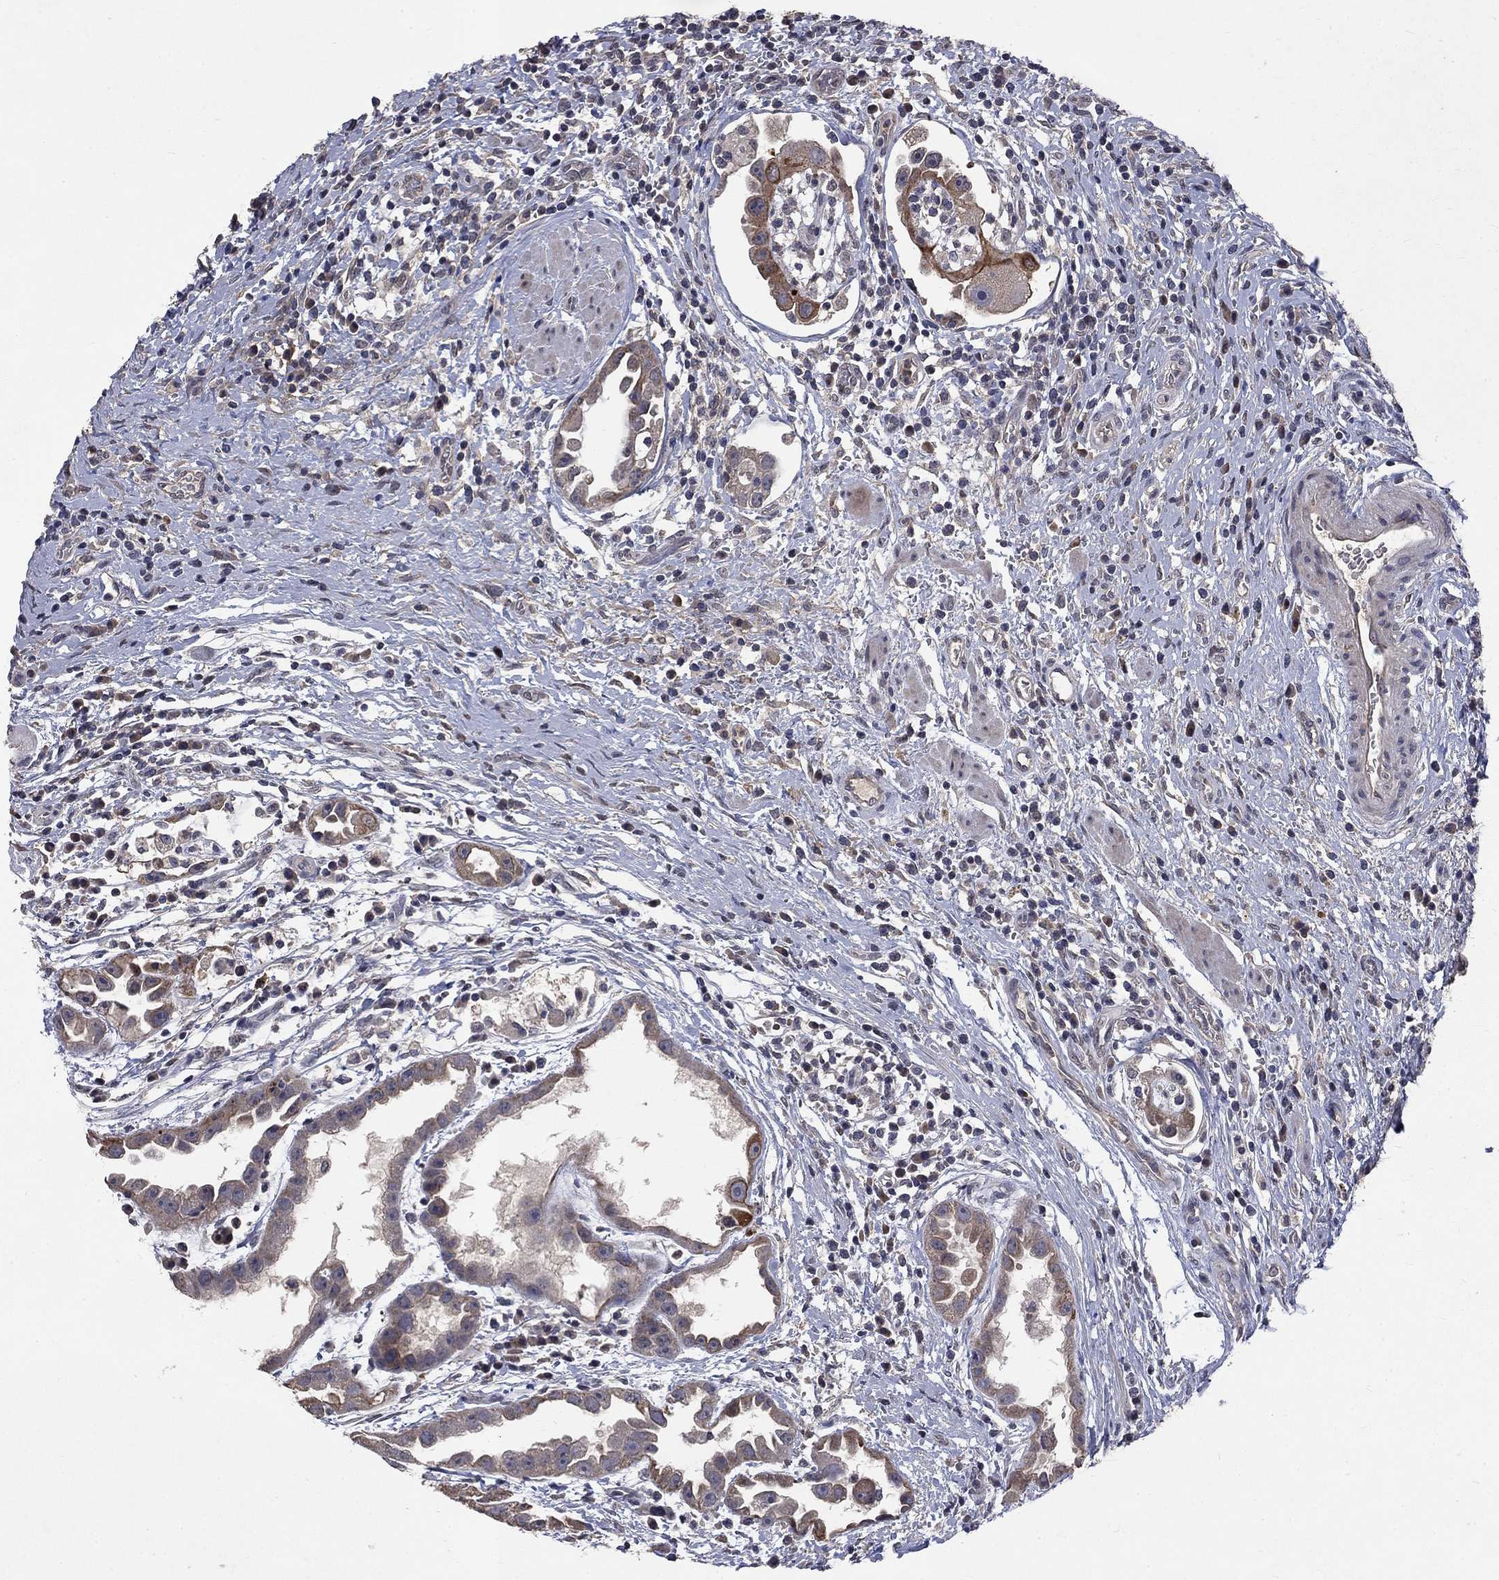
{"staining": {"intensity": "moderate", "quantity": "<25%", "location": "cytoplasmic/membranous"}, "tissue": "urothelial cancer", "cell_type": "Tumor cells", "image_type": "cancer", "snomed": [{"axis": "morphology", "description": "Urothelial carcinoma, High grade"}, {"axis": "topography", "description": "Urinary bladder"}], "caption": "DAB (3,3'-diaminobenzidine) immunohistochemical staining of human urothelial cancer exhibits moderate cytoplasmic/membranous protein expression in about <25% of tumor cells.", "gene": "CHST5", "patient": {"sex": "female", "age": 41}}